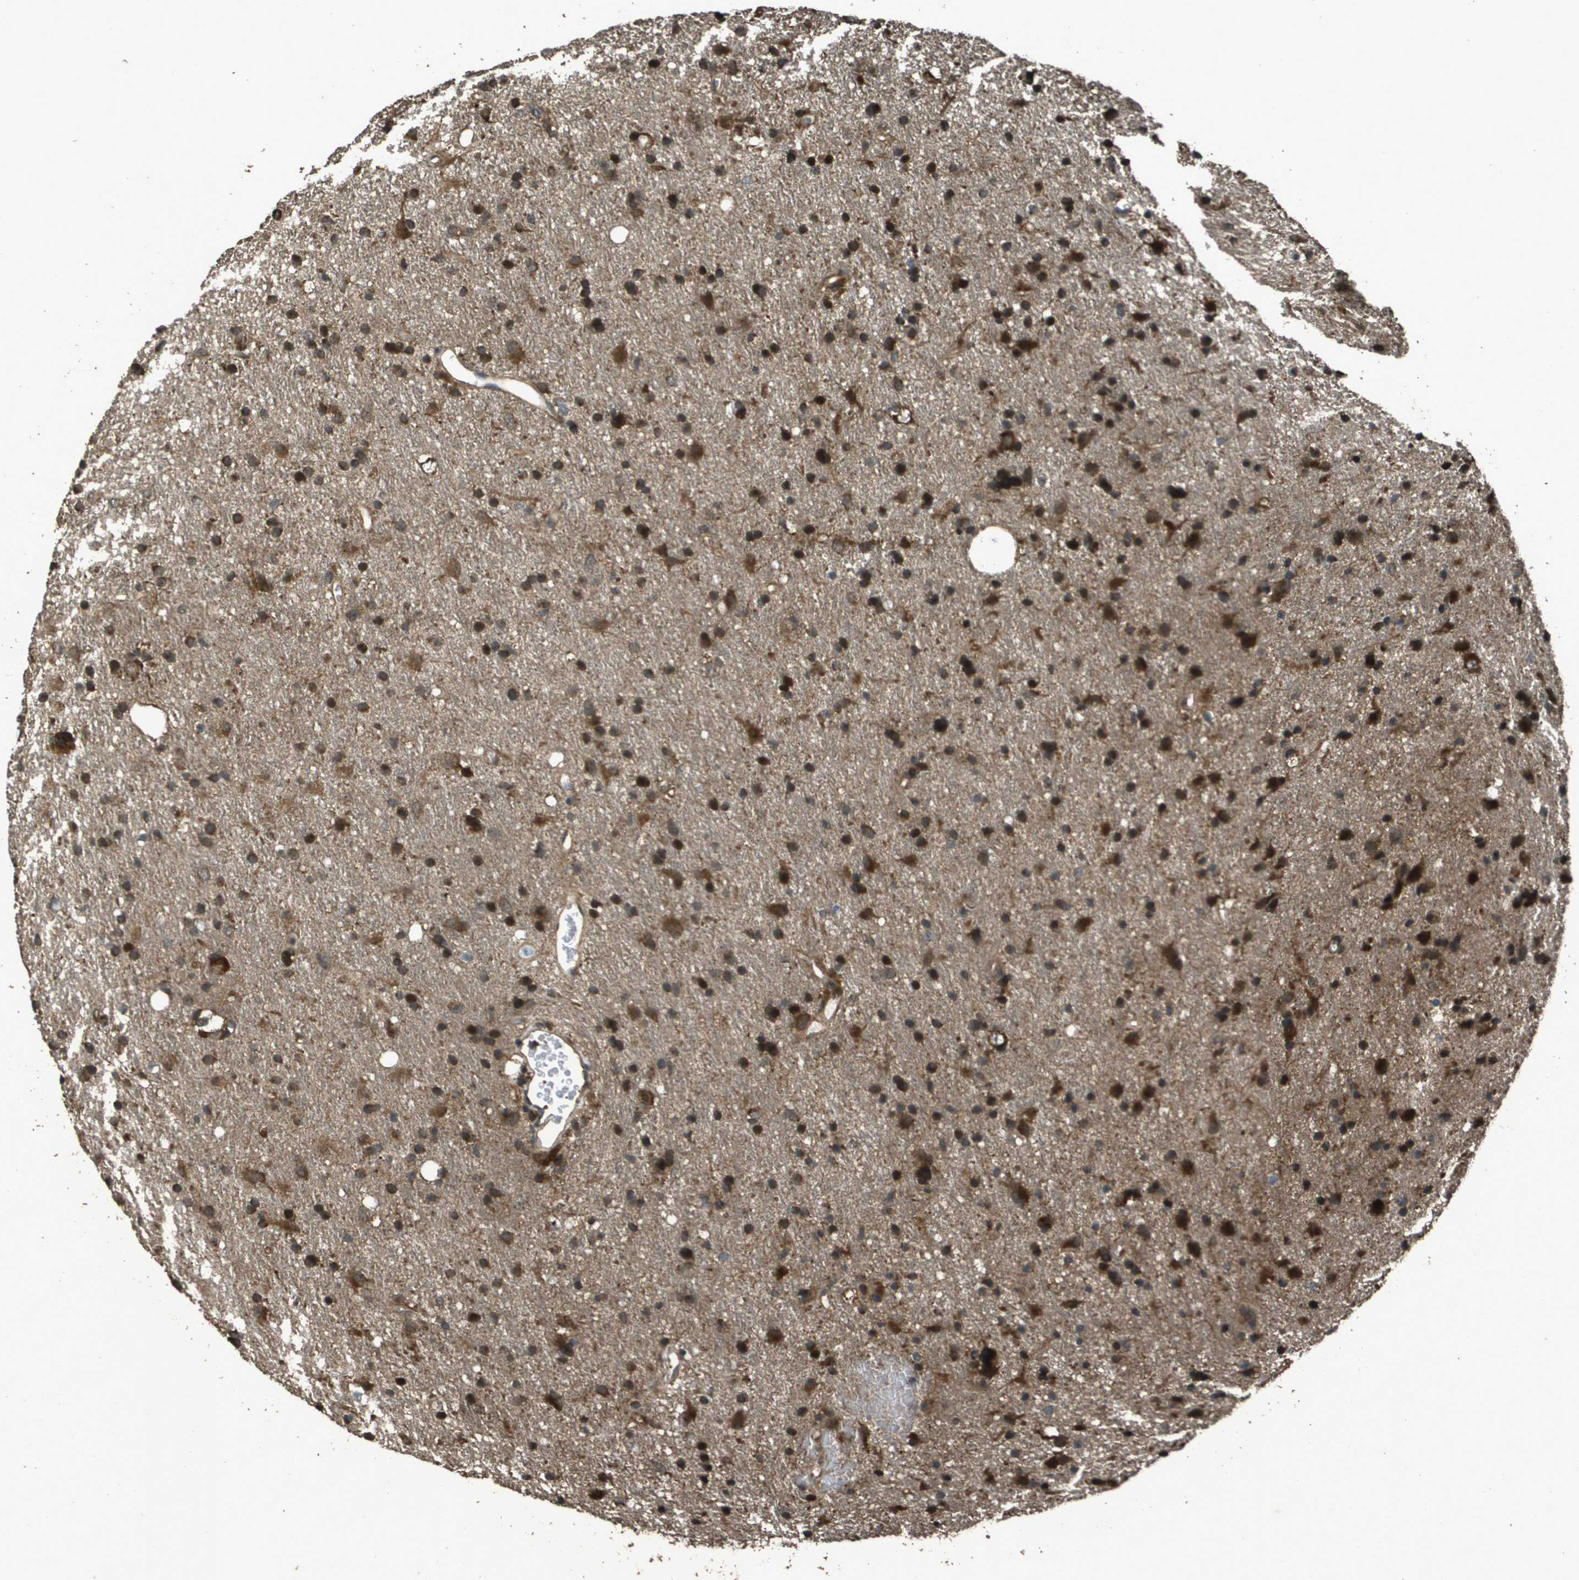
{"staining": {"intensity": "strong", "quantity": ">75%", "location": "cytoplasmic/membranous"}, "tissue": "glioma", "cell_type": "Tumor cells", "image_type": "cancer", "snomed": [{"axis": "morphology", "description": "Glioma, malignant, Low grade"}, {"axis": "topography", "description": "Brain"}], "caption": "Brown immunohistochemical staining in human glioma displays strong cytoplasmic/membranous expression in about >75% of tumor cells.", "gene": "FIG4", "patient": {"sex": "male", "age": 77}}